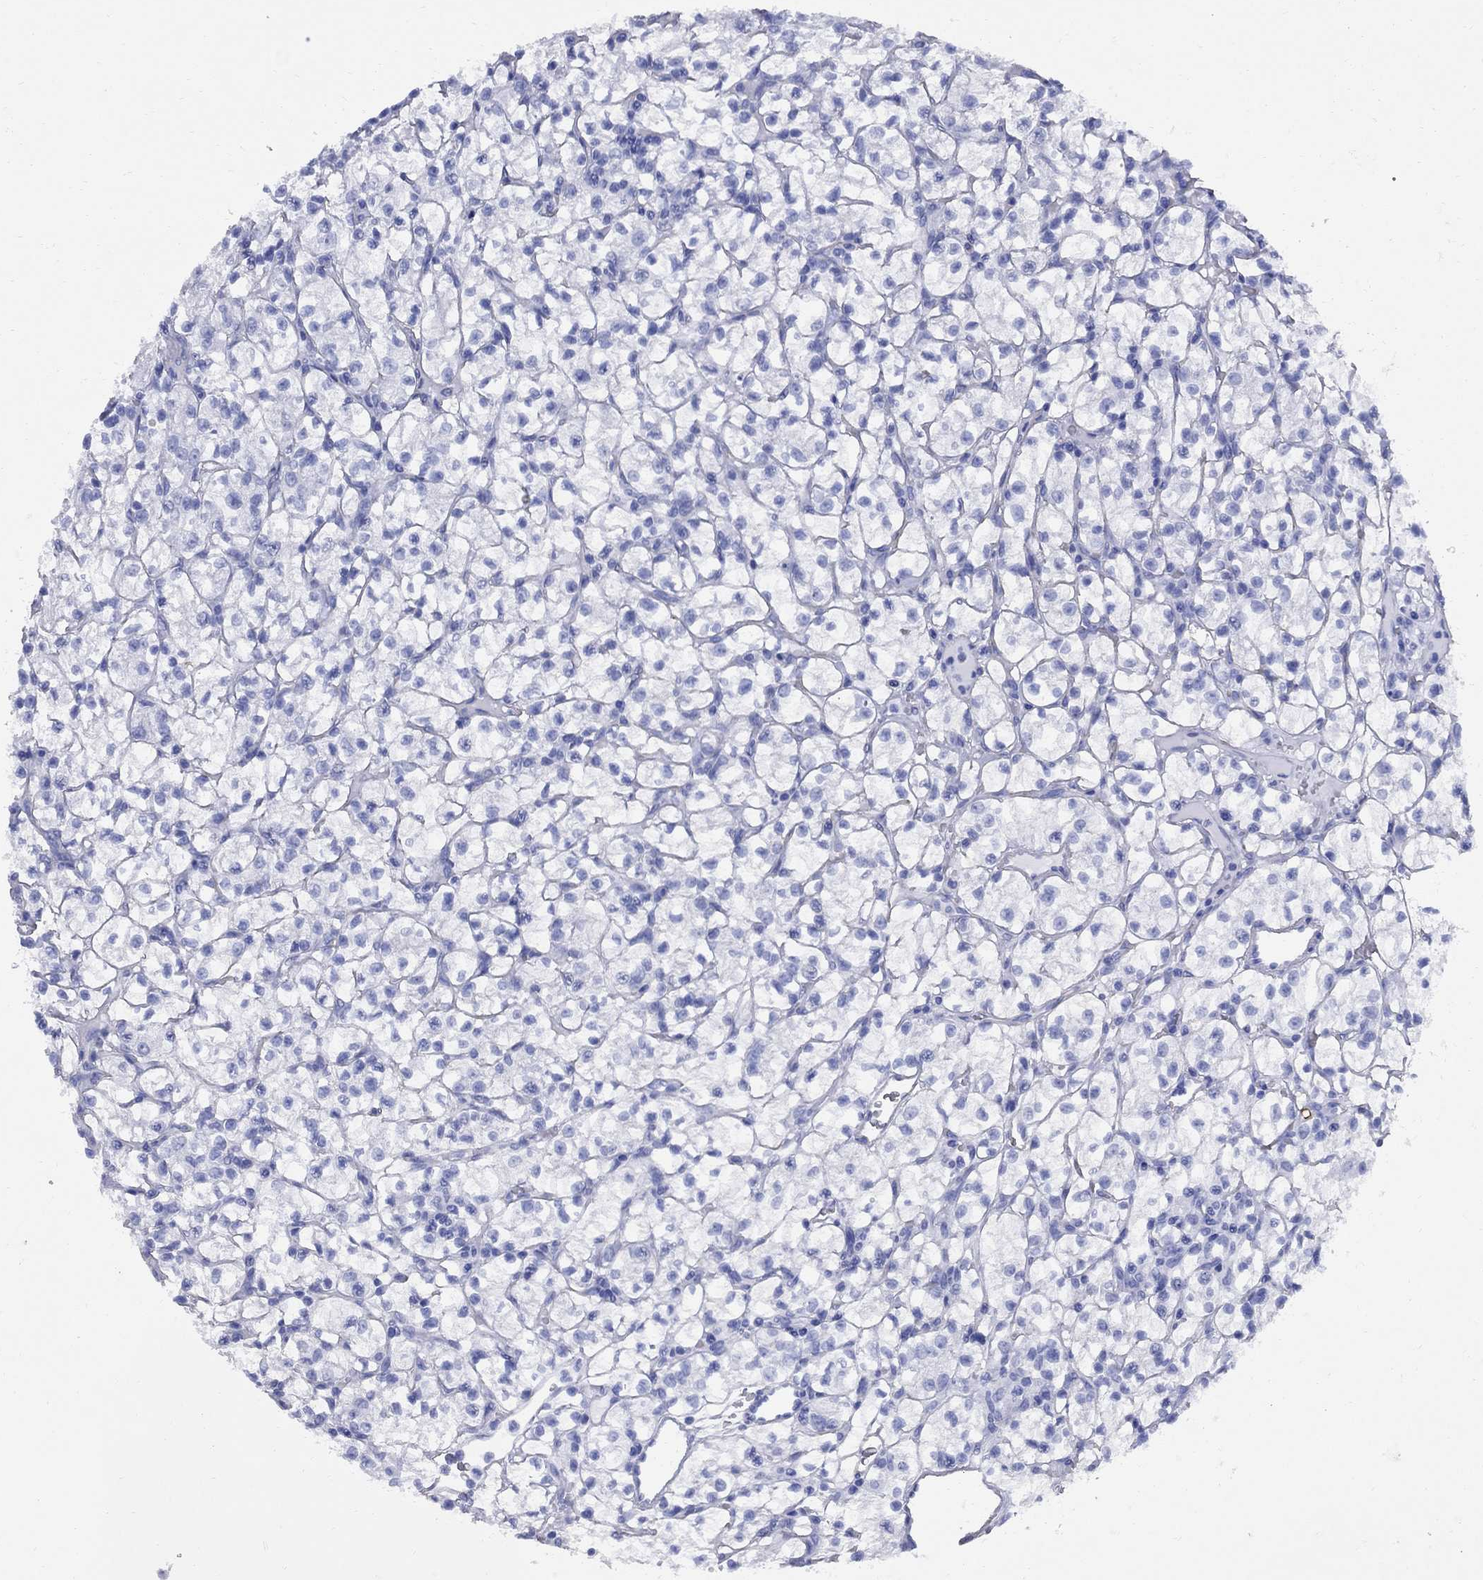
{"staining": {"intensity": "negative", "quantity": "none", "location": "none"}, "tissue": "renal cancer", "cell_type": "Tumor cells", "image_type": "cancer", "snomed": [{"axis": "morphology", "description": "Adenocarcinoma, NOS"}, {"axis": "topography", "description": "Kidney"}], "caption": "Tumor cells are negative for brown protein staining in adenocarcinoma (renal). (DAB (3,3'-diaminobenzidine) IHC with hematoxylin counter stain).", "gene": "VTN", "patient": {"sex": "female", "age": 64}}